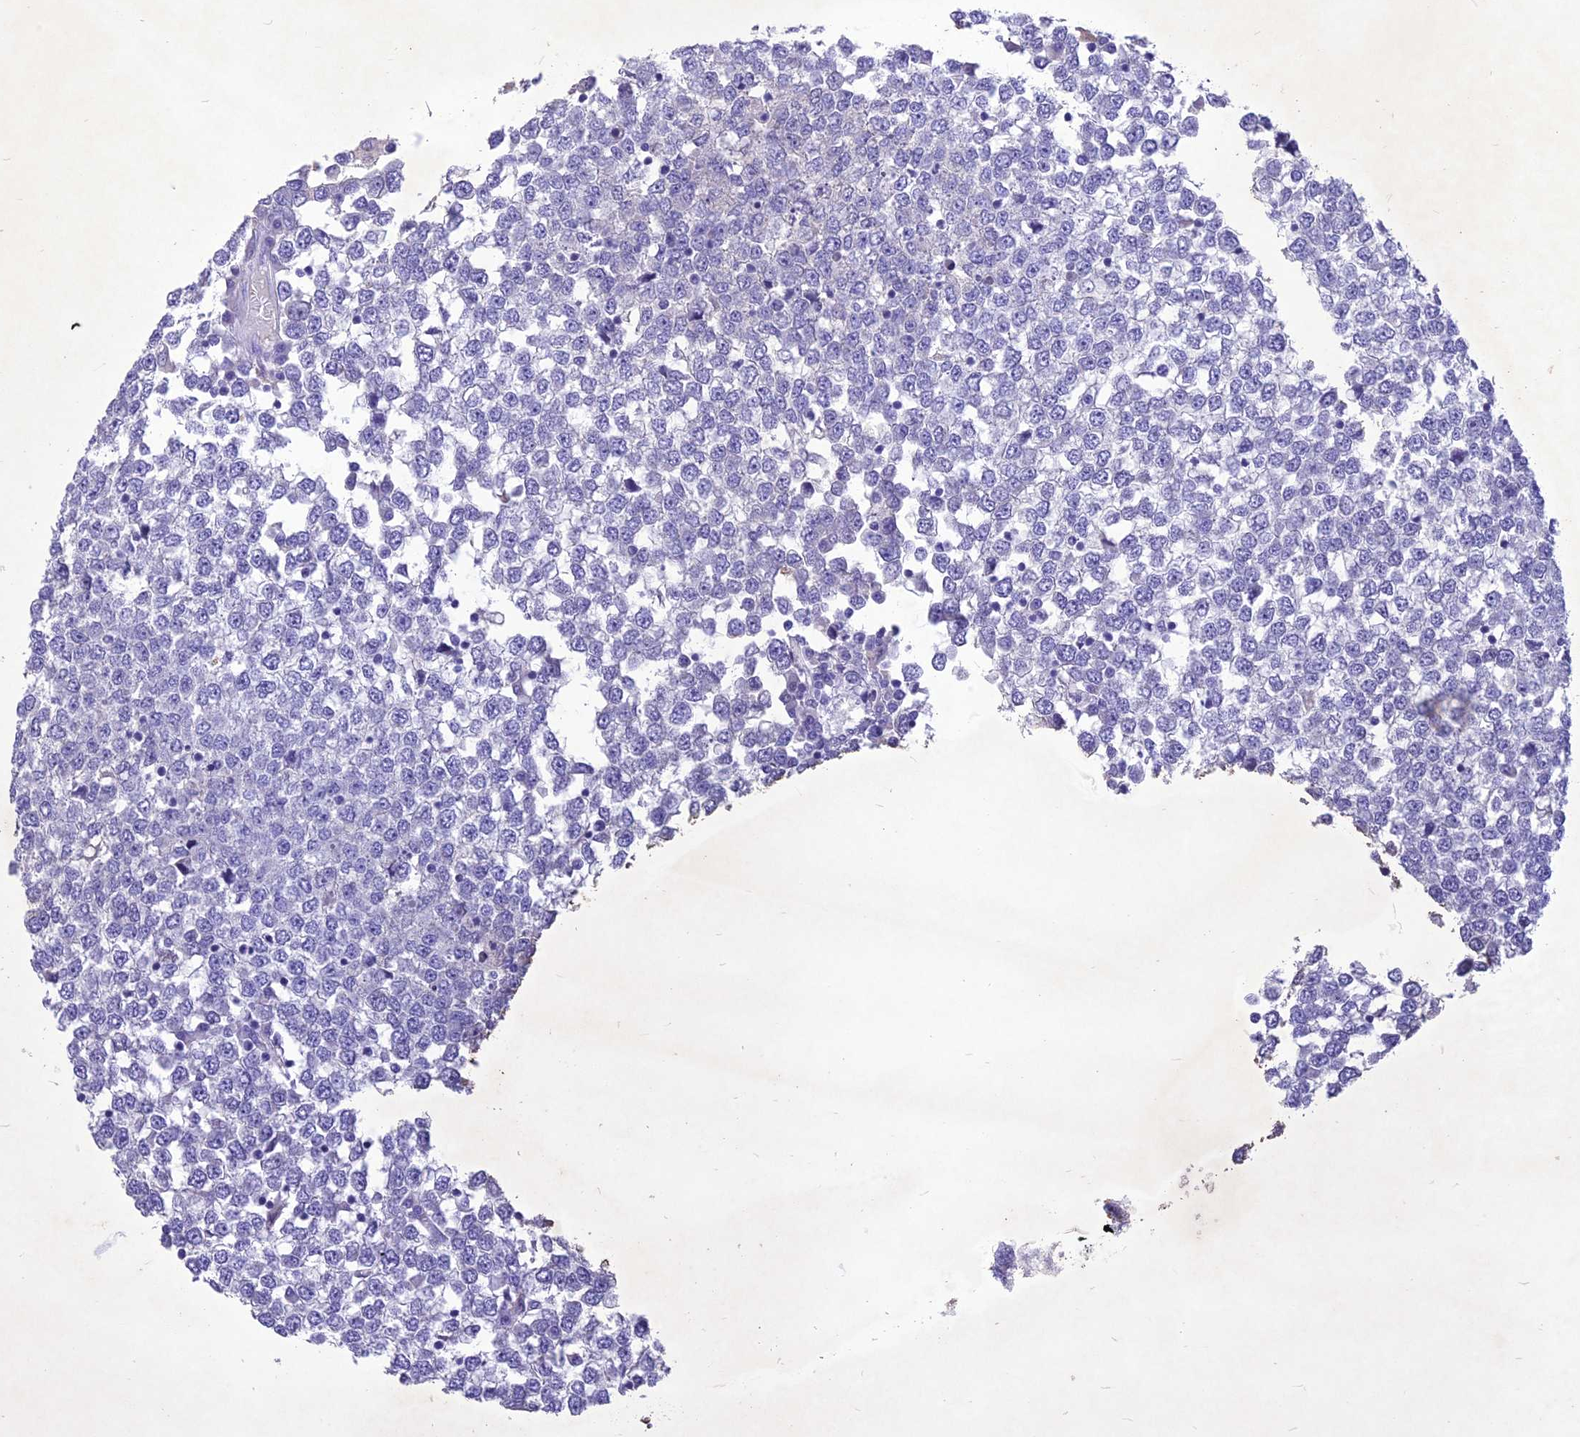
{"staining": {"intensity": "negative", "quantity": "none", "location": "none"}, "tissue": "testis cancer", "cell_type": "Tumor cells", "image_type": "cancer", "snomed": [{"axis": "morphology", "description": "Seminoma, NOS"}, {"axis": "topography", "description": "Testis"}], "caption": "Tumor cells are negative for brown protein staining in testis cancer.", "gene": "IFT172", "patient": {"sex": "male", "age": 65}}